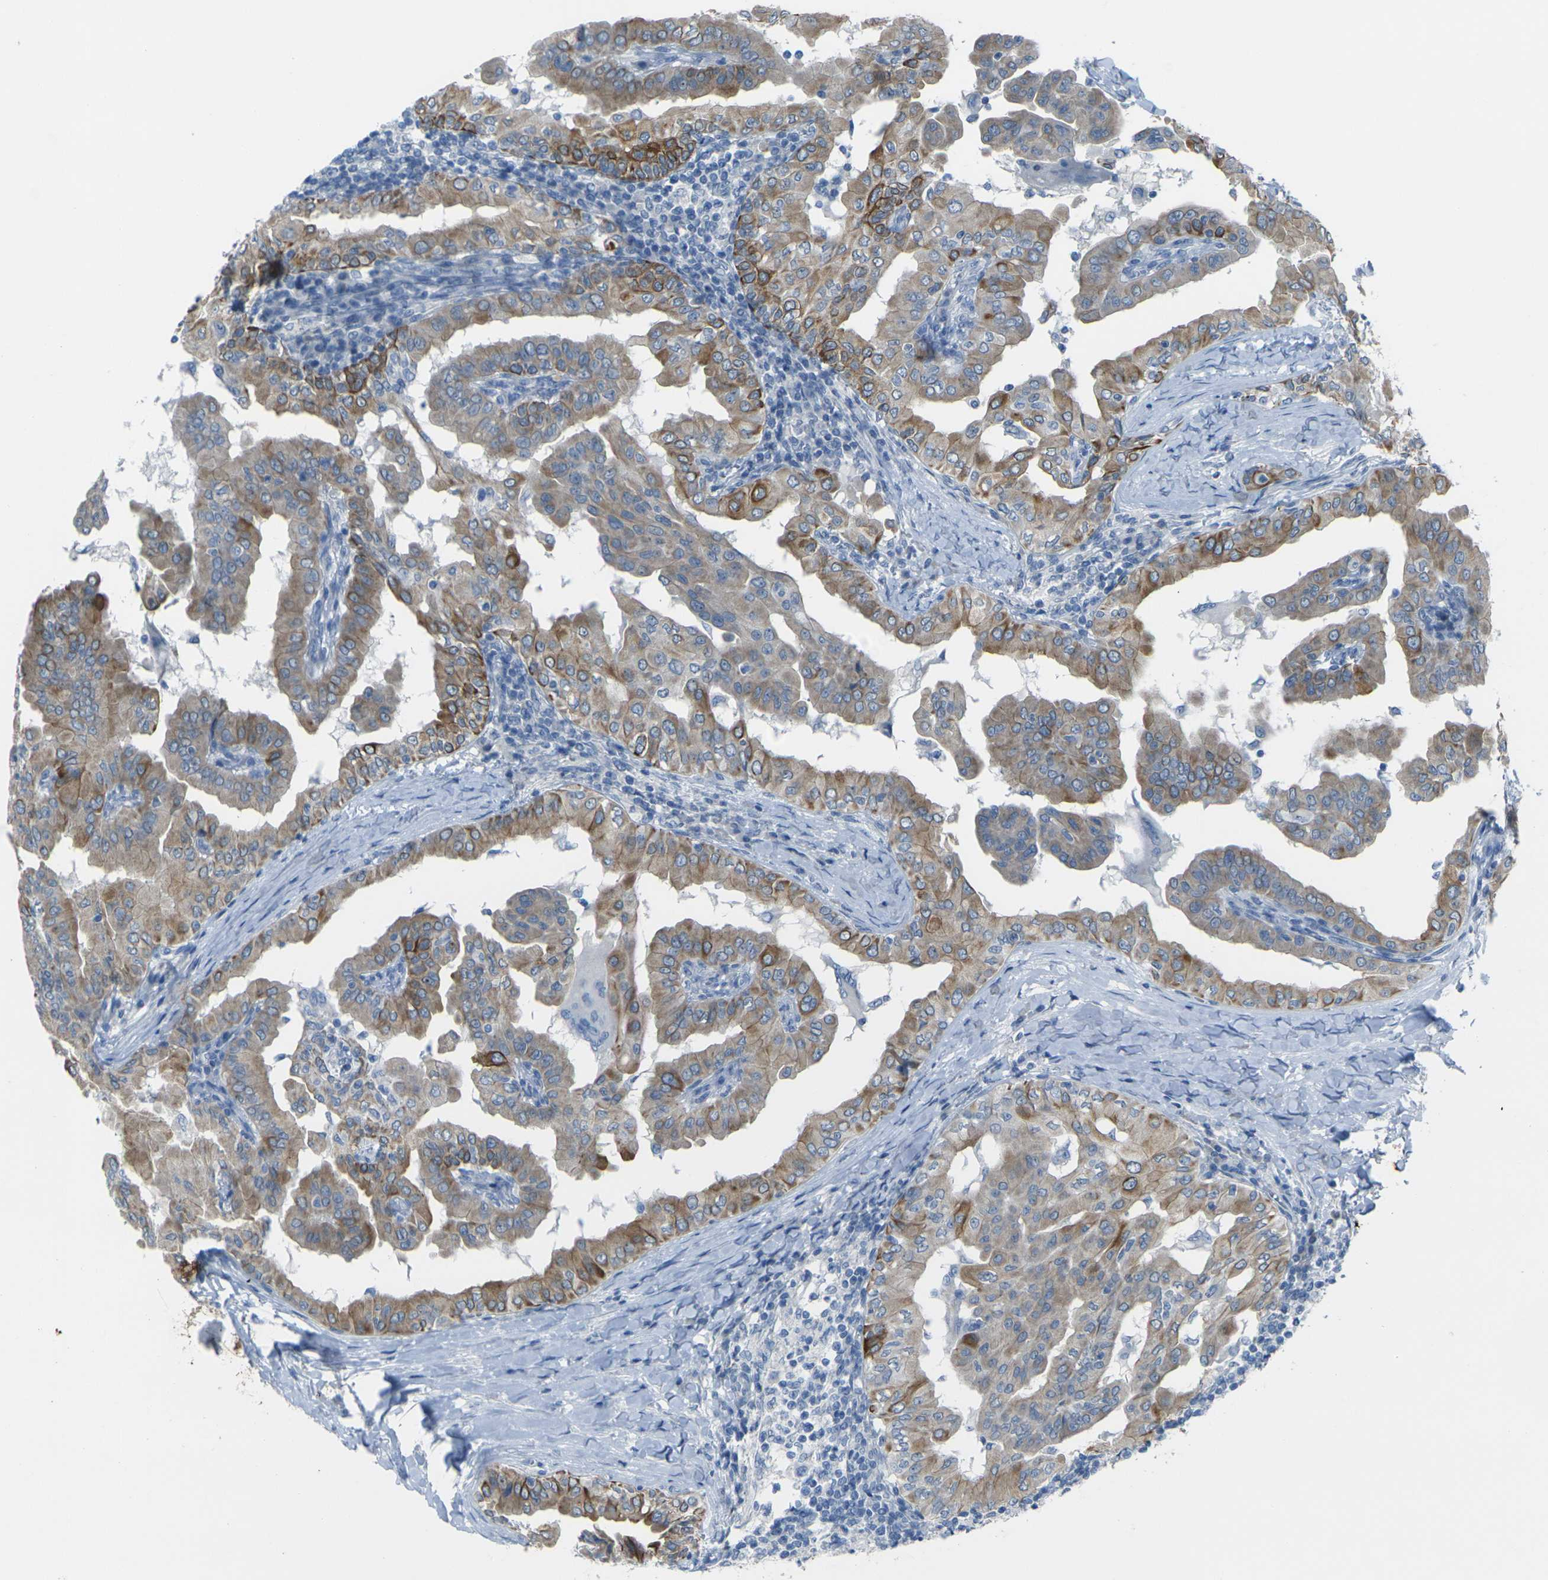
{"staining": {"intensity": "moderate", "quantity": ">75%", "location": "cytoplasmic/membranous"}, "tissue": "thyroid cancer", "cell_type": "Tumor cells", "image_type": "cancer", "snomed": [{"axis": "morphology", "description": "Papillary adenocarcinoma, NOS"}, {"axis": "topography", "description": "Thyroid gland"}], "caption": "Immunohistochemistry (IHC) photomicrograph of human thyroid cancer (papillary adenocarcinoma) stained for a protein (brown), which displays medium levels of moderate cytoplasmic/membranous staining in approximately >75% of tumor cells.", "gene": "ANKRD46", "patient": {"sex": "male", "age": 33}}